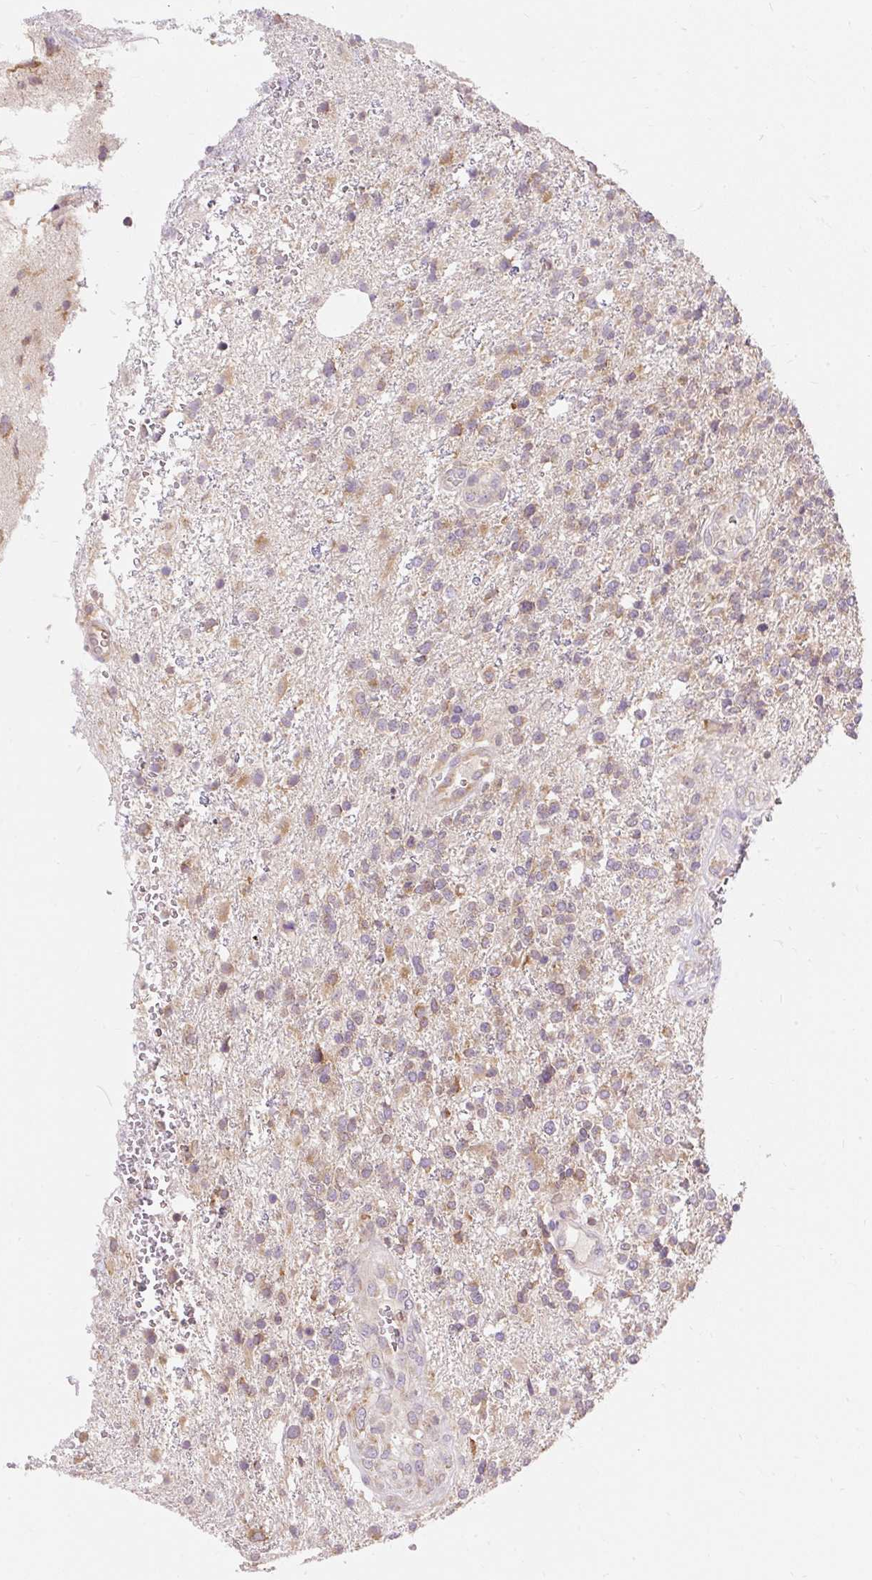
{"staining": {"intensity": "weak", "quantity": ">75%", "location": "cytoplasmic/membranous"}, "tissue": "glioma", "cell_type": "Tumor cells", "image_type": "cancer", "snomed": [{"axis": "morphology", "description": "Glioma, malignant, High grade"}, {"axis": "topography", "description": "Brain"}], "caption": "A brown stain highlights weak cytoplasmic/membranous positivity of a protein in human glioma tumor cells.", "gene": "SEC63", "patient": {"sex": "male", "age": 56}}